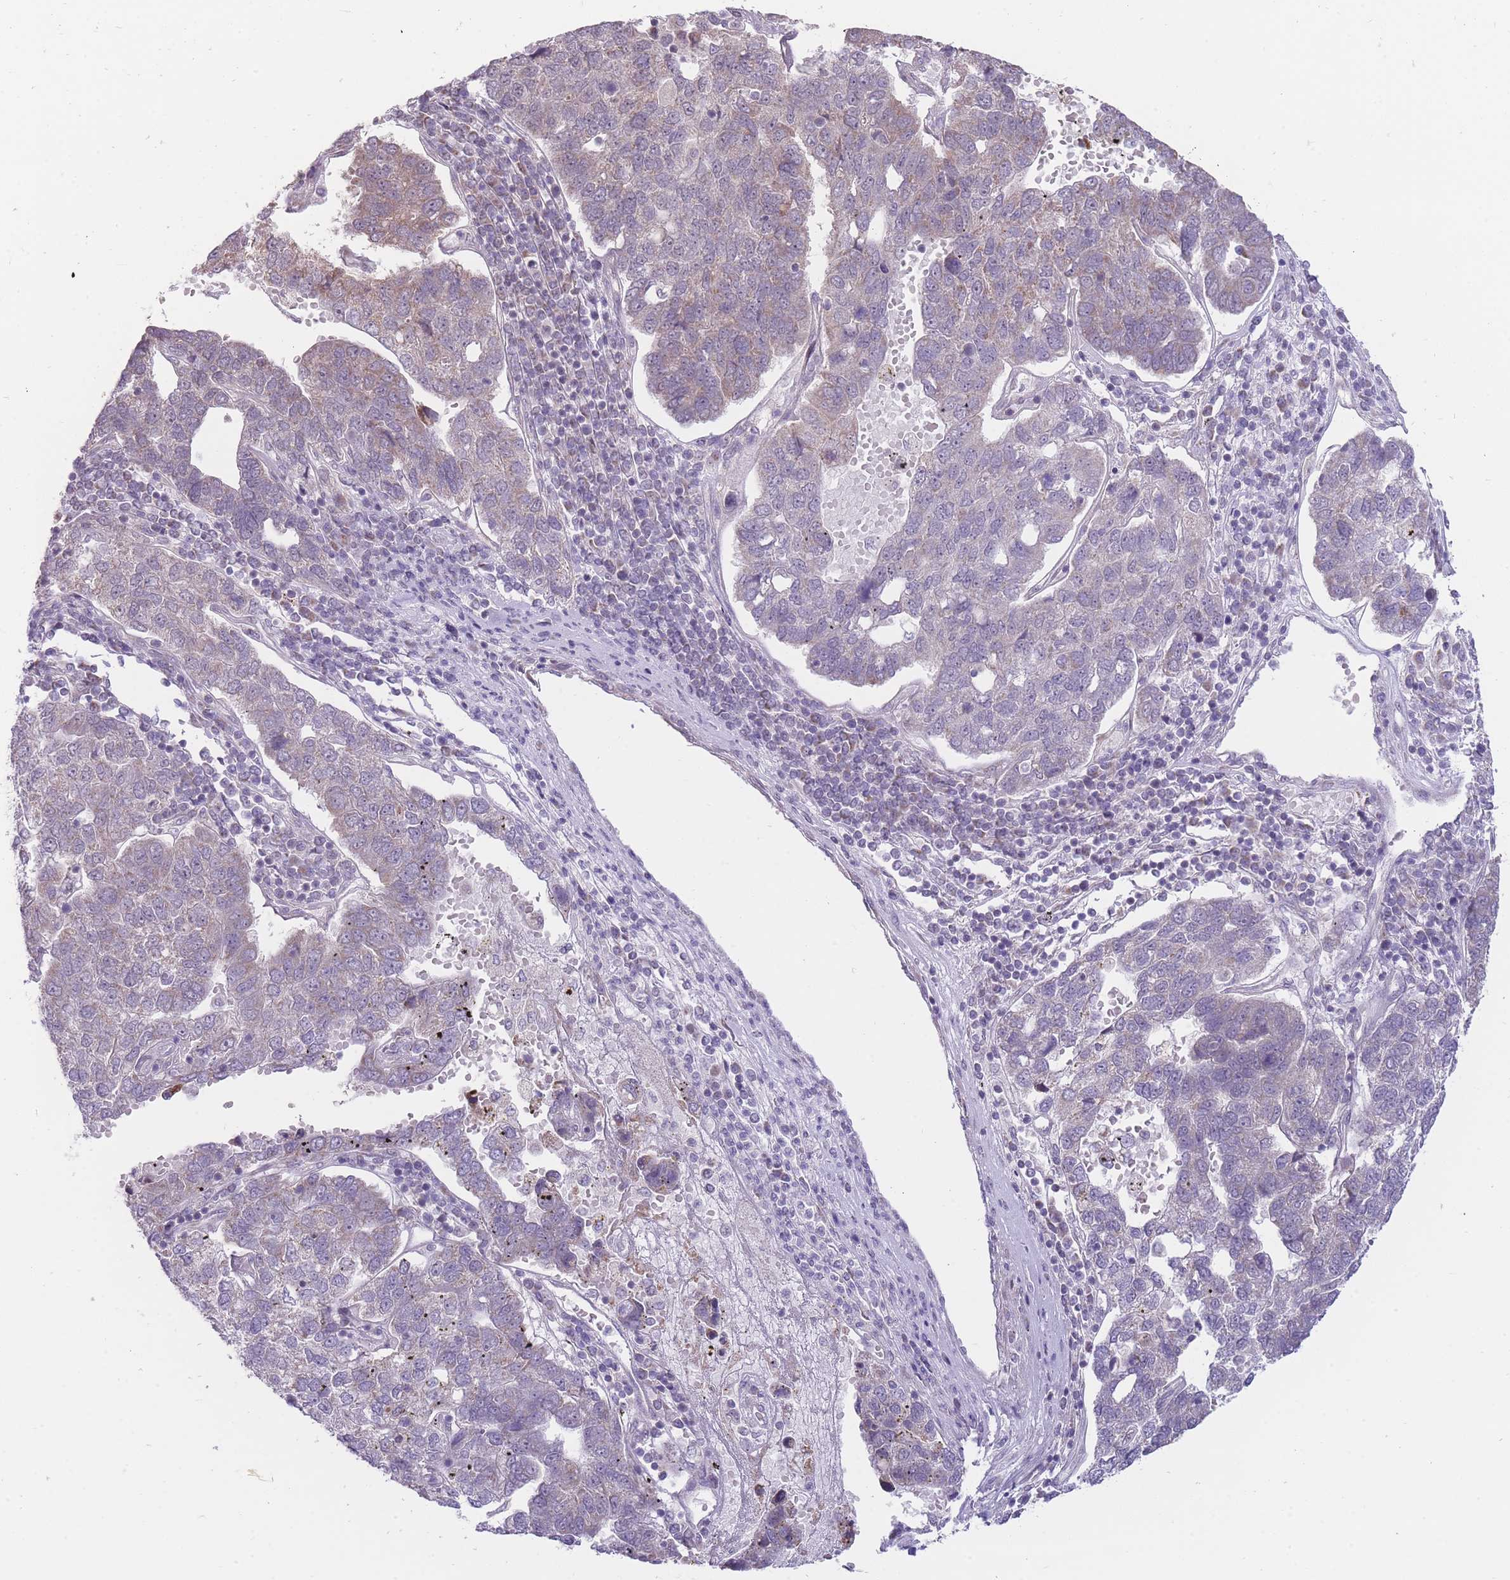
{"staining": {"intensity": "weak", "quantity": "<25%", "location": "cytoplasmic/membranous"}, "tissue": "pancreatic cancer", "cell_type": "Tumor cells", "image_type": "cancer", "snomed": [{"axis": "morphology", "description": "Adenocarcinoma, NOS"}, {"axis": "topography", "description": "Pancreas"}], "caption": "This is a photomicrograph of IHC staining of adenocarcinoma (pancreatic), which shows no positivity in tumor cells.", "gene": "NELL1", "patient": {"sex": "female", "age": 61}}